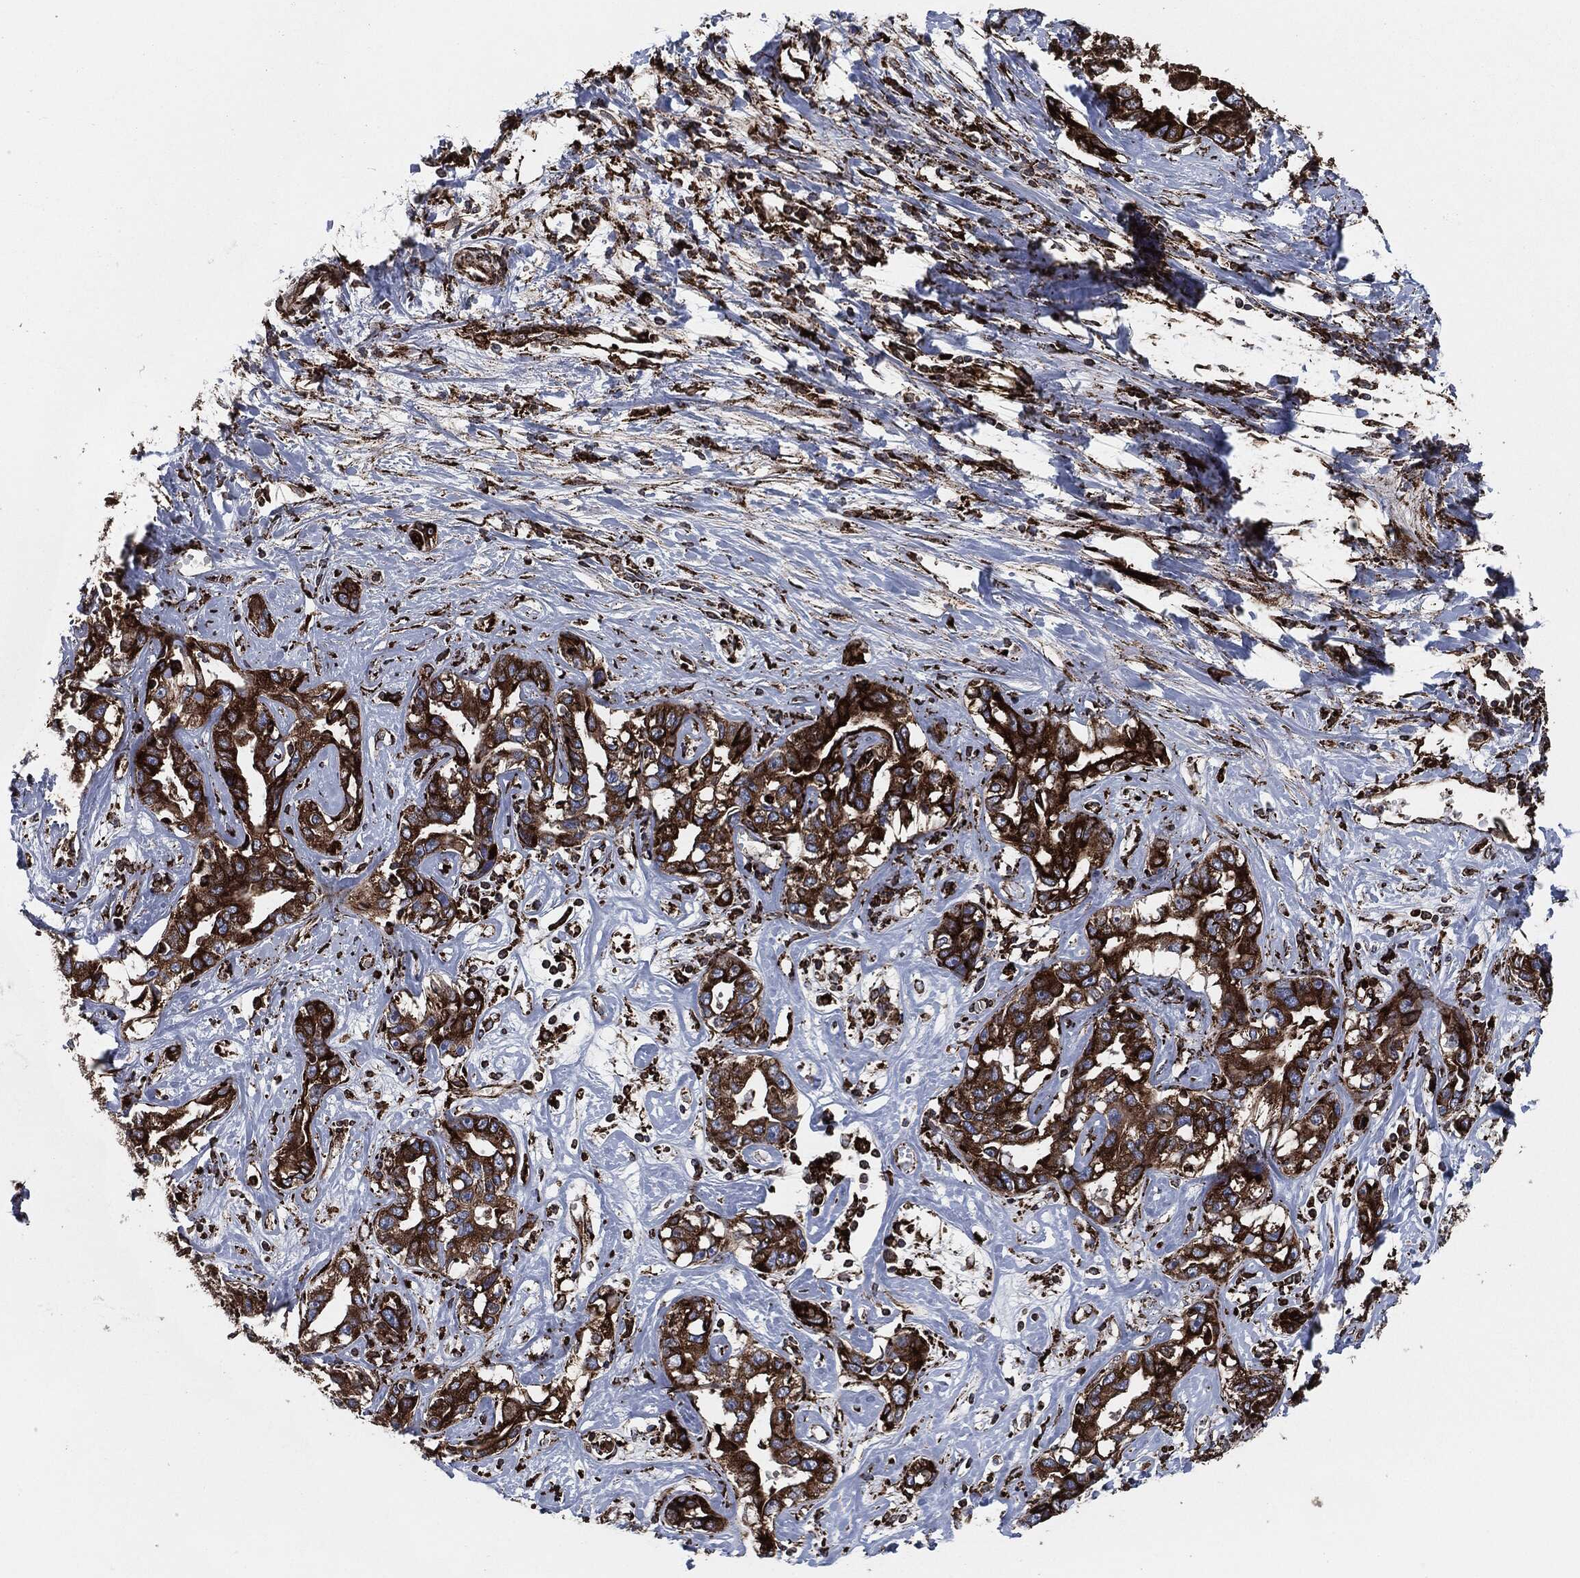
{"staining": {"intensity": "strong", "quantity": ">75%", "location": "cytoplasmic/membranous"}, "tissue": "liver cancer", "cell_type": "Tumor cells", "image_type": "cancer", "snomed": [{"axis": "morphology", "description": "Cholangiocarcinoma"}, {"axis": "topography", "description": "Liver"}], "caption": "Immunohistochemistry (IHC) micrograph of liver cholangiocarcinoma stained for a protein (brown), which demonstrates high levels of strong cytoplasmic/membranous staining in approximately >75% of tumor cells.", "gene": "CALR", "patient": {"sex": "male", "age": 59}}